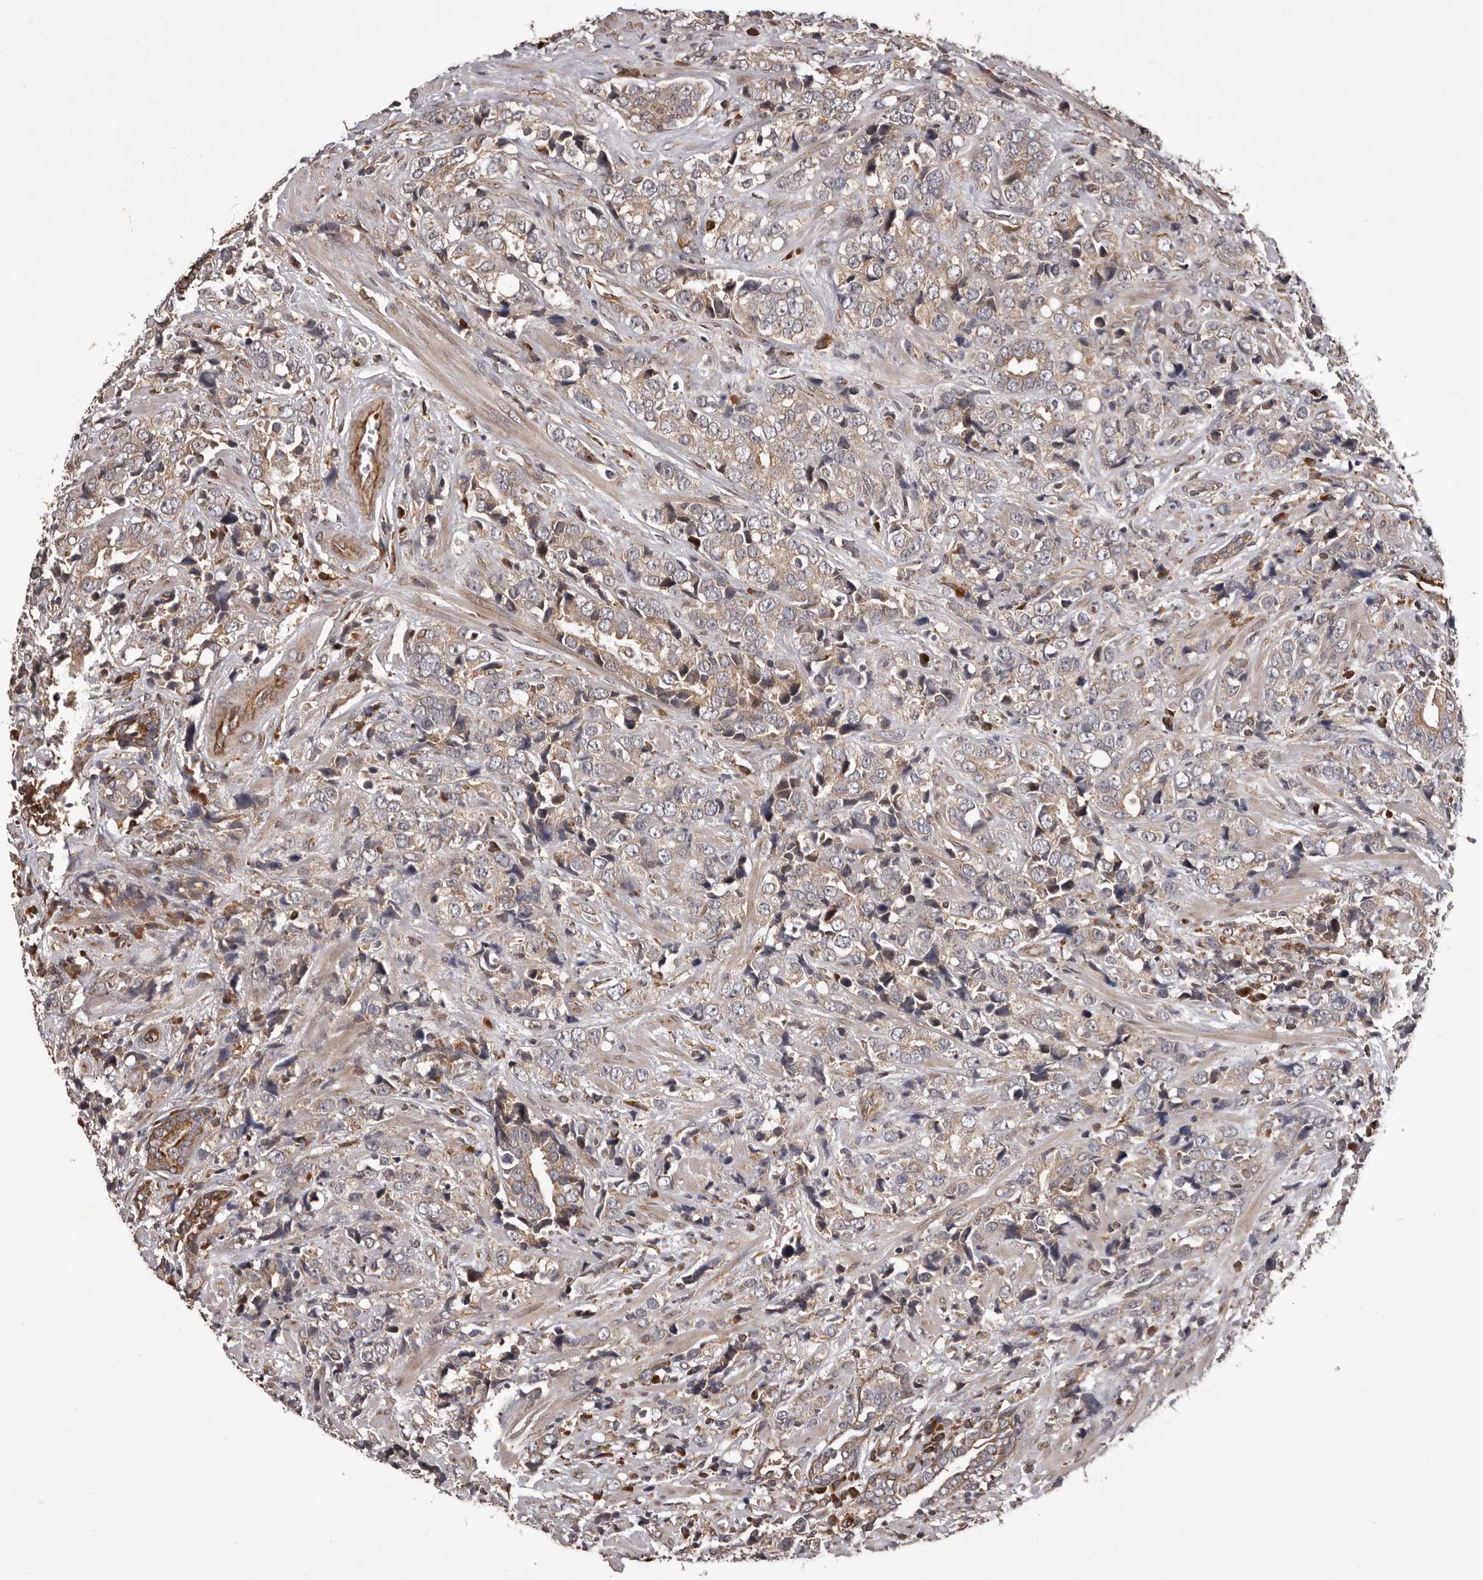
{"staining": {"intensity": "weak", "quantity": "25%-75%", "location": "cytoplasmic/membranous"}, "tissue": "prostate cancer", "cell_type": "Tumor cells", "image_type": "cancer", "snomed": [{"axis": "morphology", "description": "Adenocarcinoma, High grade"}, {"axis": "topography", "description": "Prostate"}], "caption": "An immunohistochemistry photomicrograph of tumor tissue is shown. Protein staining in brown highlights weak cytoplasmic/membranous positivity in prostate cancer within tumor cells.", "gene": "GADD45B", "patient": {"sex": "male", "age": 71}}